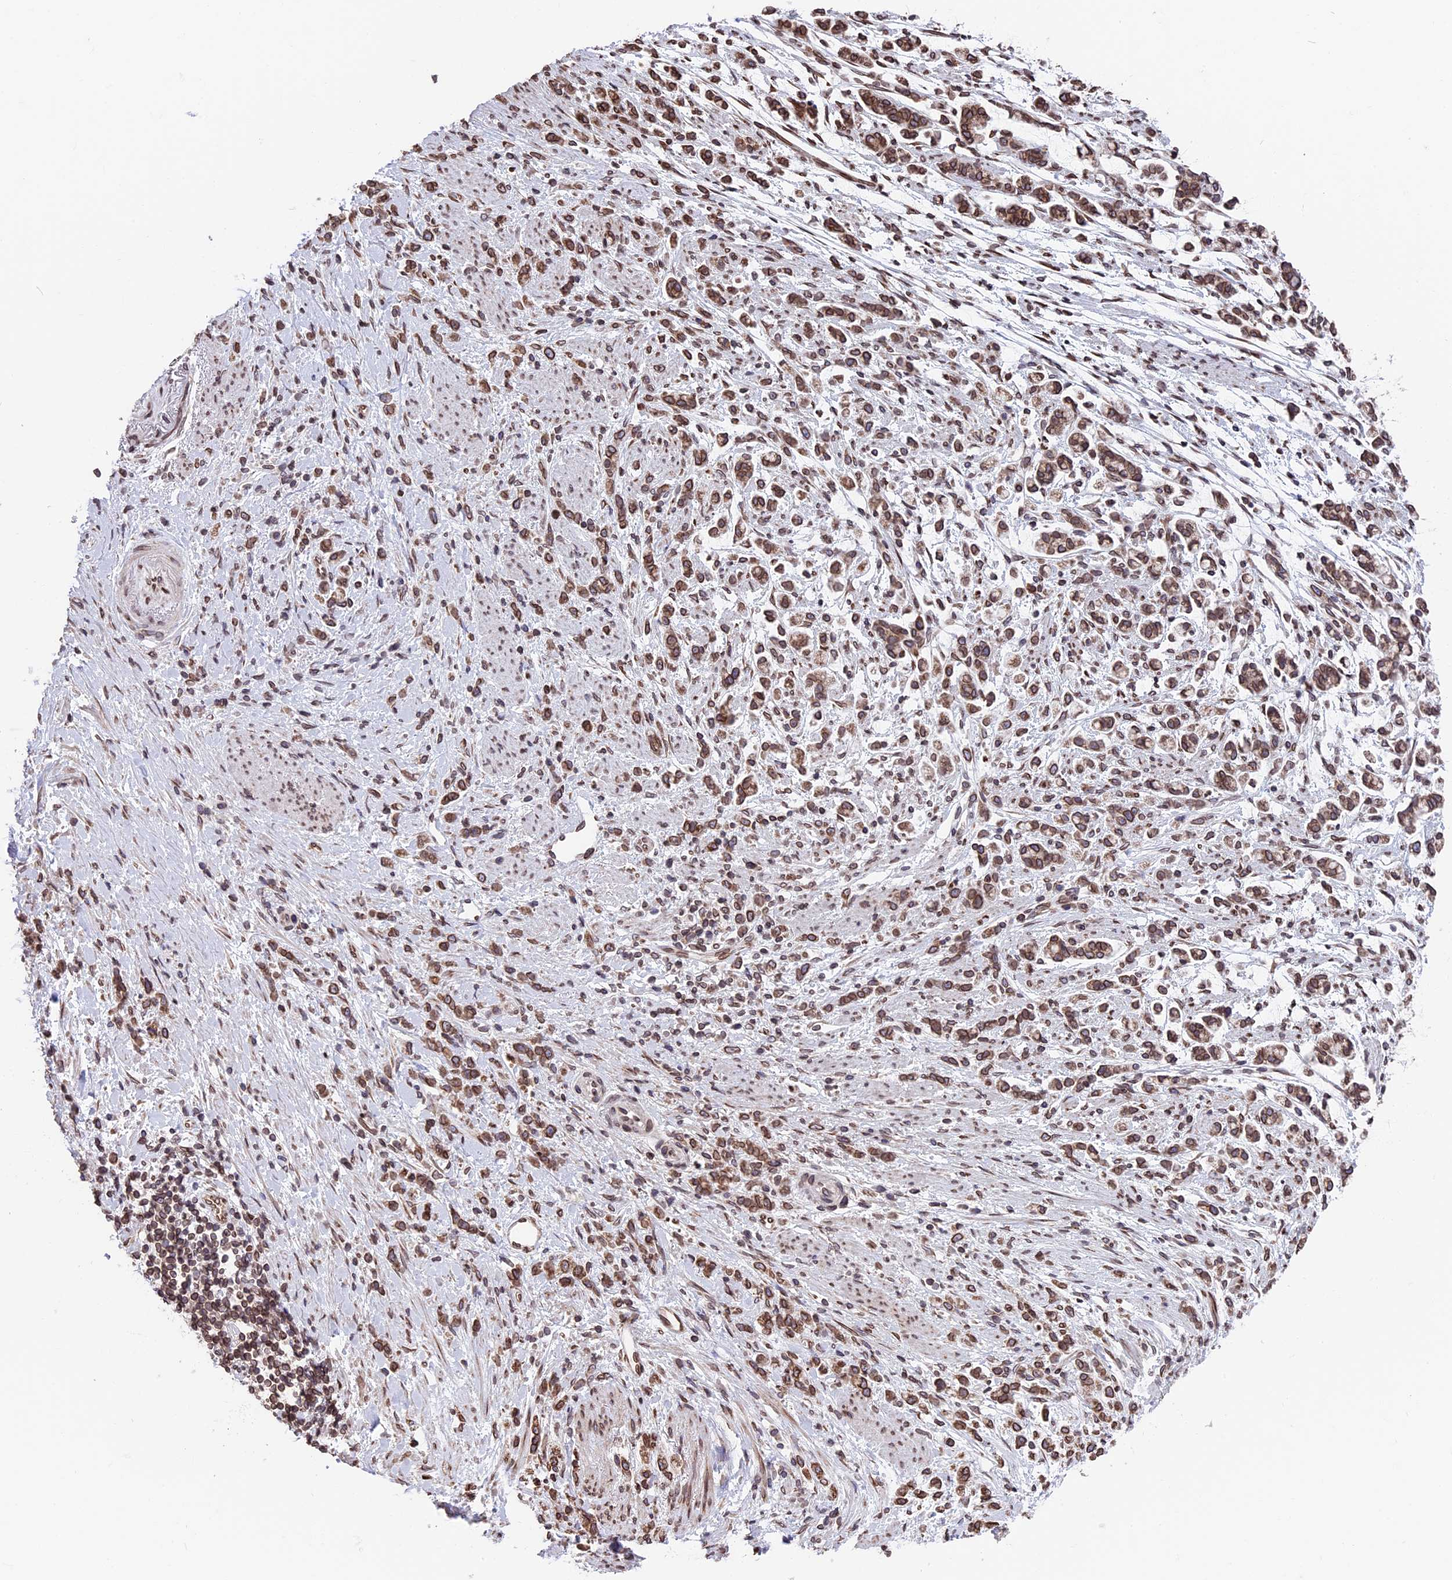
{"staining": {"intensity": "moderate", "quantity": ">75%", "location": "cytoplasmic/membranous,nuclear"}, "tissue": "stomach cancer", "cell_type": "Tumor cells", "image_type": "cancer", "snomed": [{"axis": "morphology", "description": "Adenocarcinoma, NOS"}, {"axis": "topography", "description": "Stomach"}], "caption": "Moderate cytoplasmic/membranous and nuclear positivity is present in approximately >75% of tumor cells in adenocarcinoma (stomach). Ihc stains the protein in brown and the nuclei are stained blue.", "gene": "PTCHD4", "patient": {"sex": "female", "age": 60}}